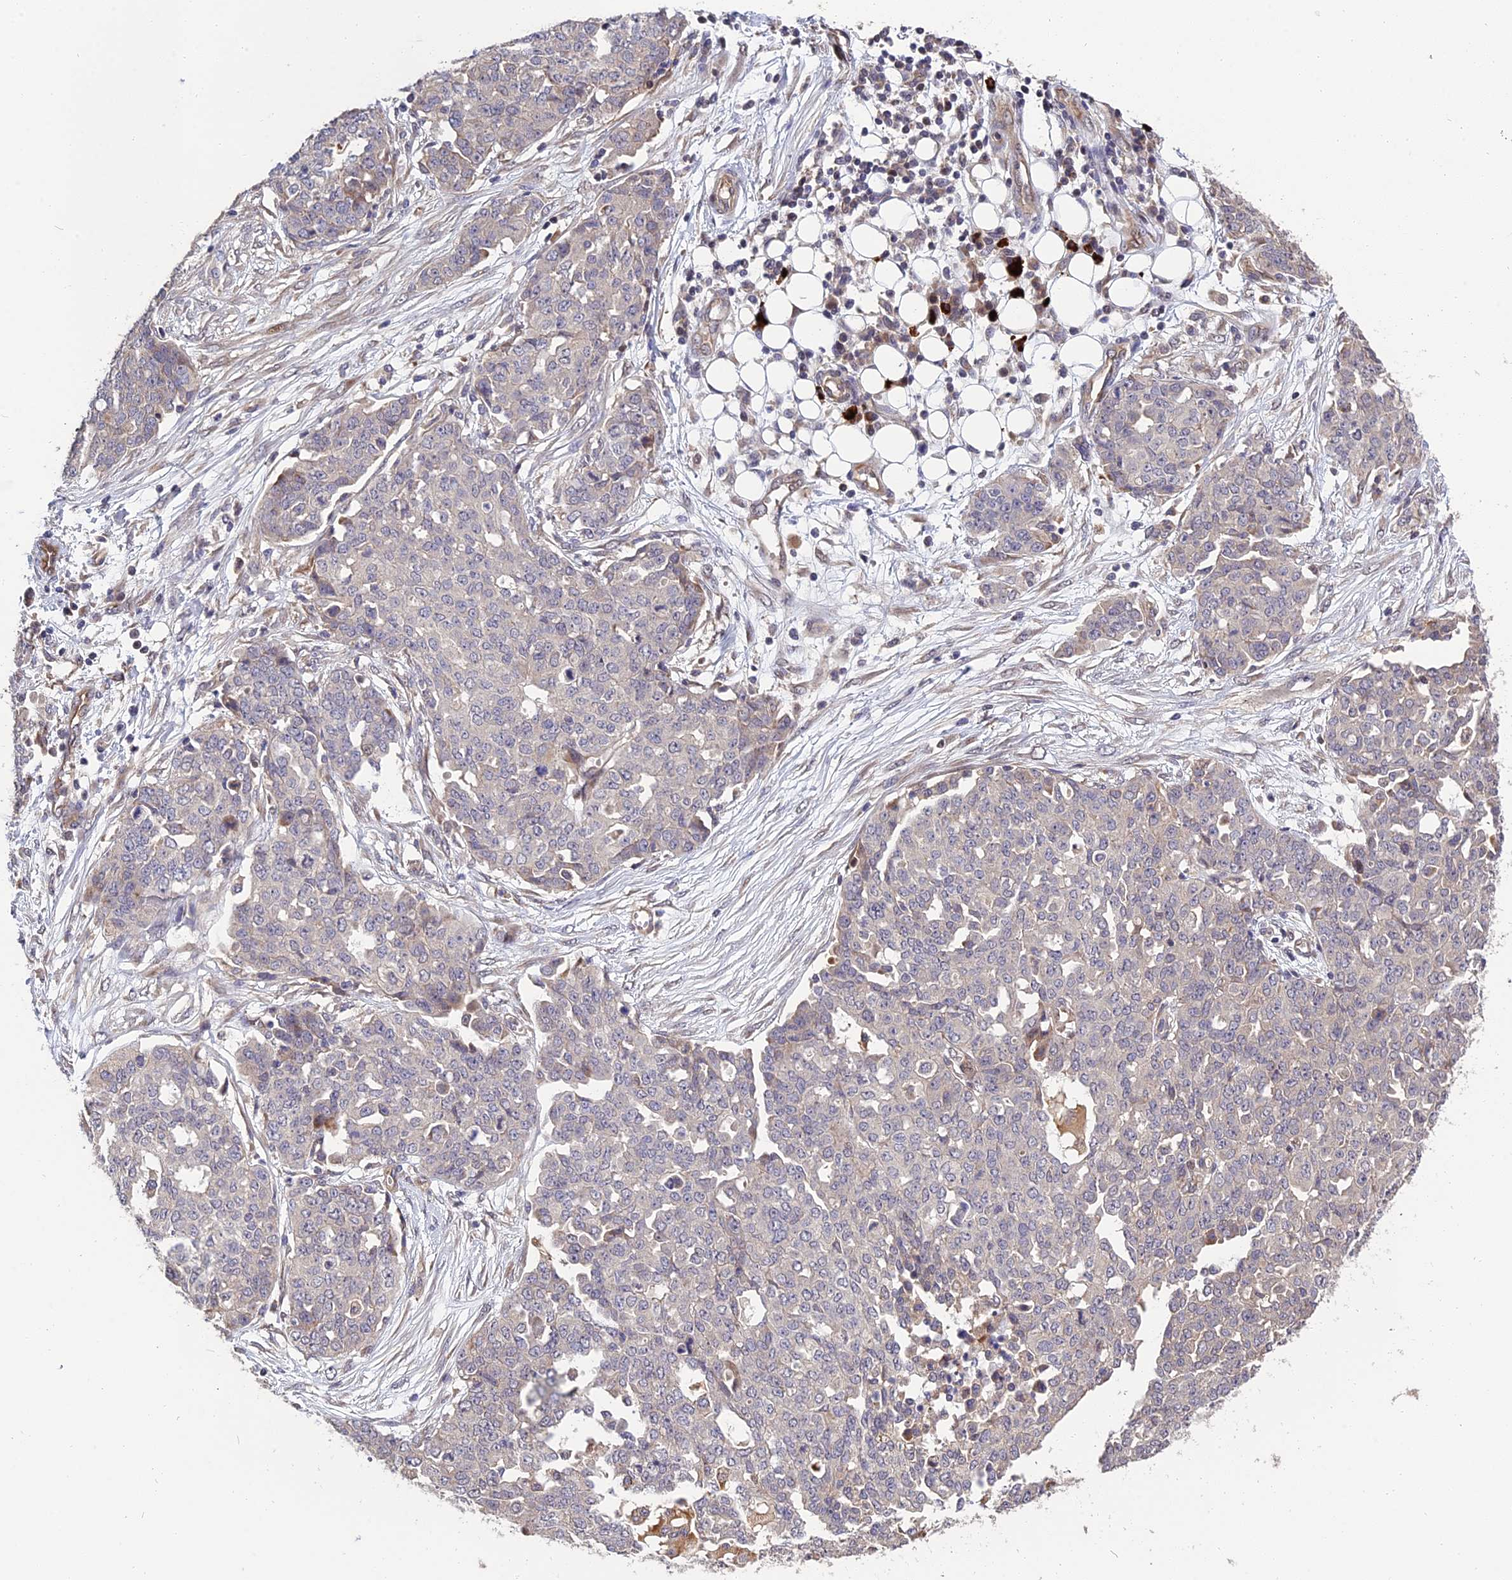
{"staining": {"intensity": "negative", "quantity": "none", "location": "none"}, "tissue": "ovarian cancer", "cell_type": "Tumor cells", "image_type": "cancer", "snomed": [{"axis": "morphology", "description": "Cystadenocarcinoma, serous, NOS"}, {"axis": "topography", "description": "Soft tissue"}, {"axis": "topography", "description": "Ovary"}], "caption": "Immunohistochemistry image of neoplastic tissue: serous cystadenocarcinoma (ovarian) stained with DAB reveals no significant protein staining in tumor cells.", "gene": "MFSD2A", "patient": {"sex": "female", "age": 57}}